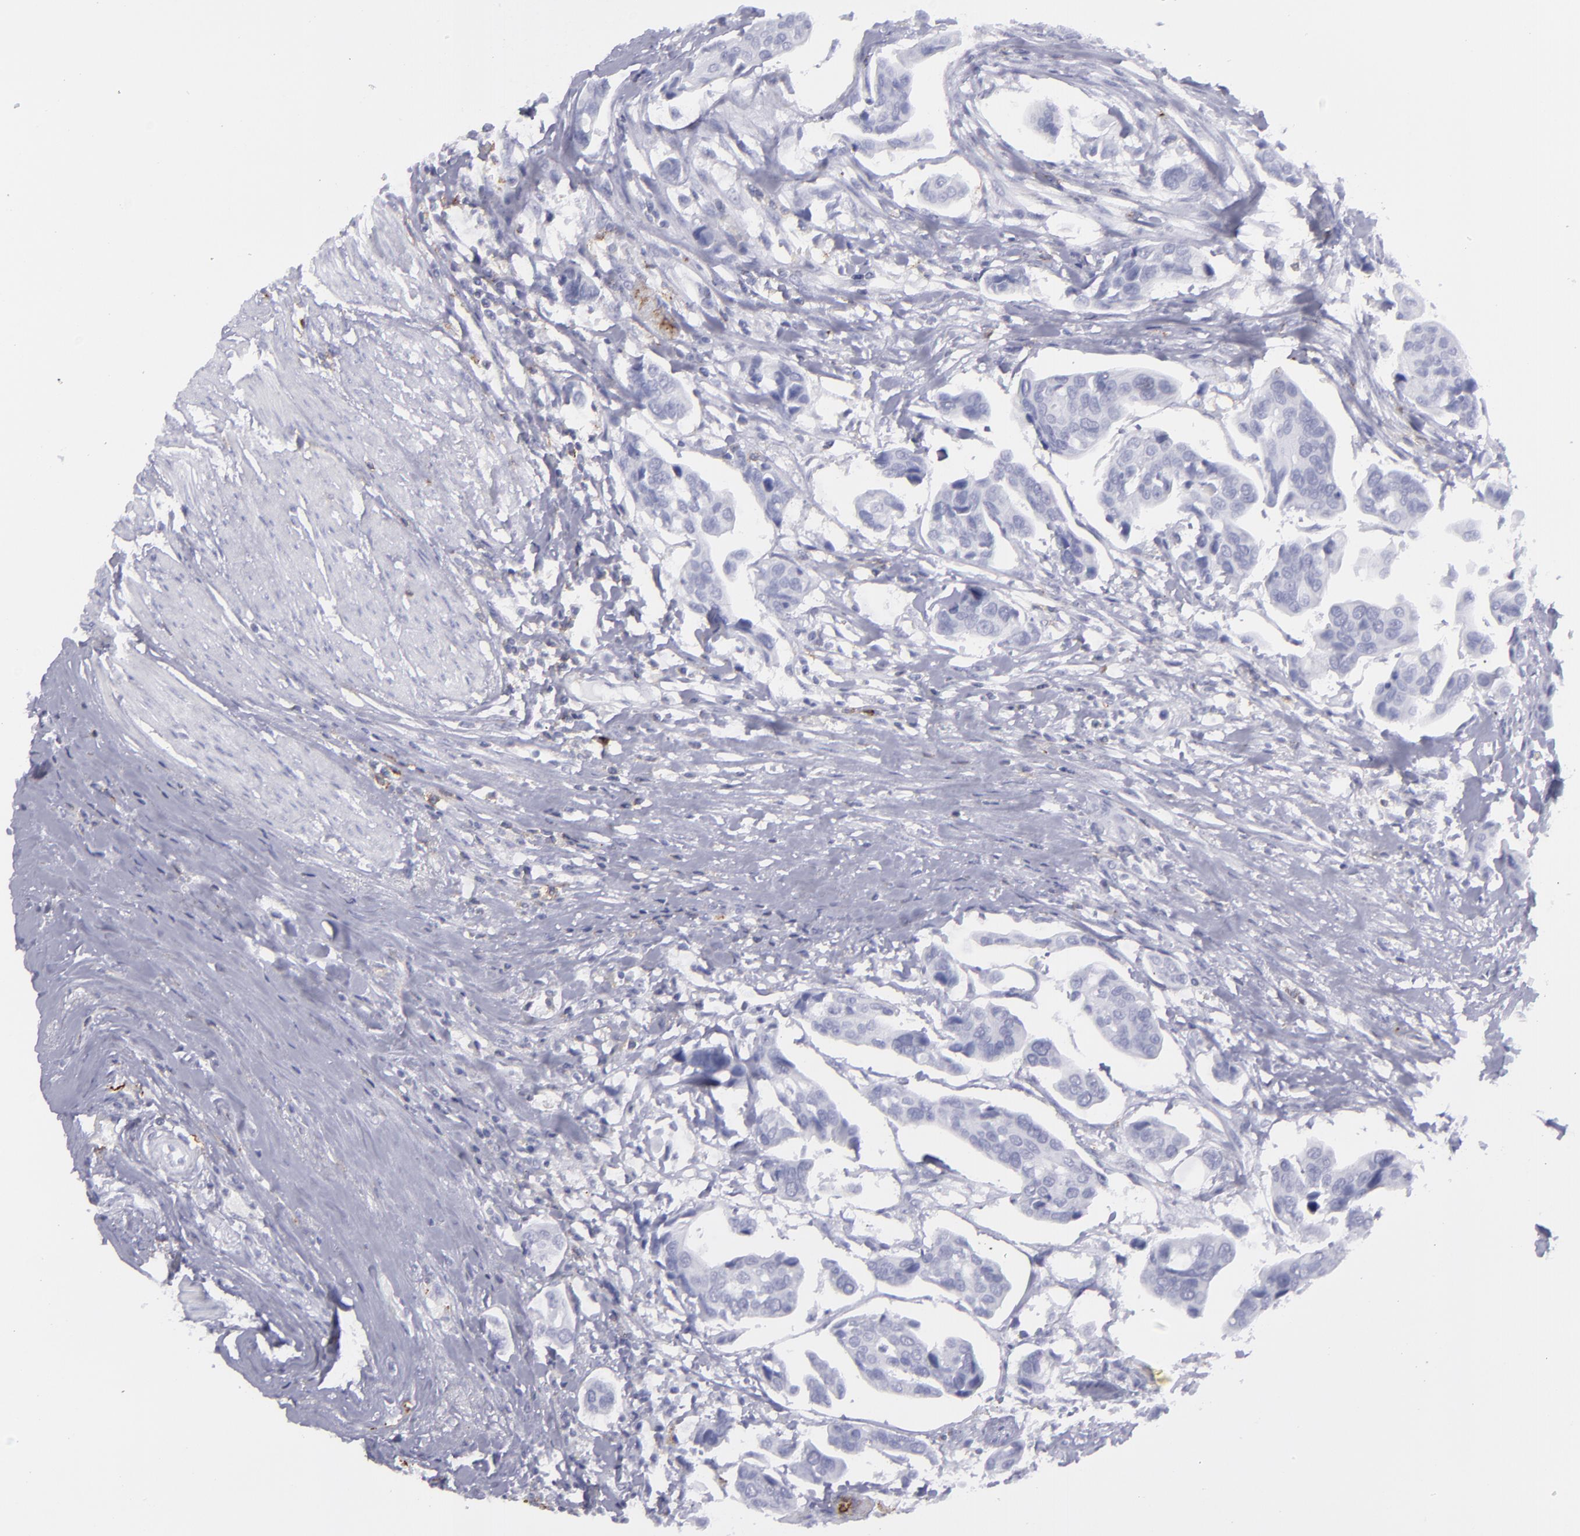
{"staining": {"intensity": "negative", "quantity": "none", "location": "none"}, "tissue": "urothelial cancer", "cell_type": "Tumor cells", "image_type": "cancer", "snomed": [{"axis": "morphology", "description": "Adenocarcinoma, NOS"}, {"axis": "topography", "description": "Urinary bladder"}], "caption": "The immunohistochemistry image has no significant expression in tumor cells of adenocarcinoma tissue.", "gene": "SELPLG", "patient": {"sex": "male", "age": 61}}